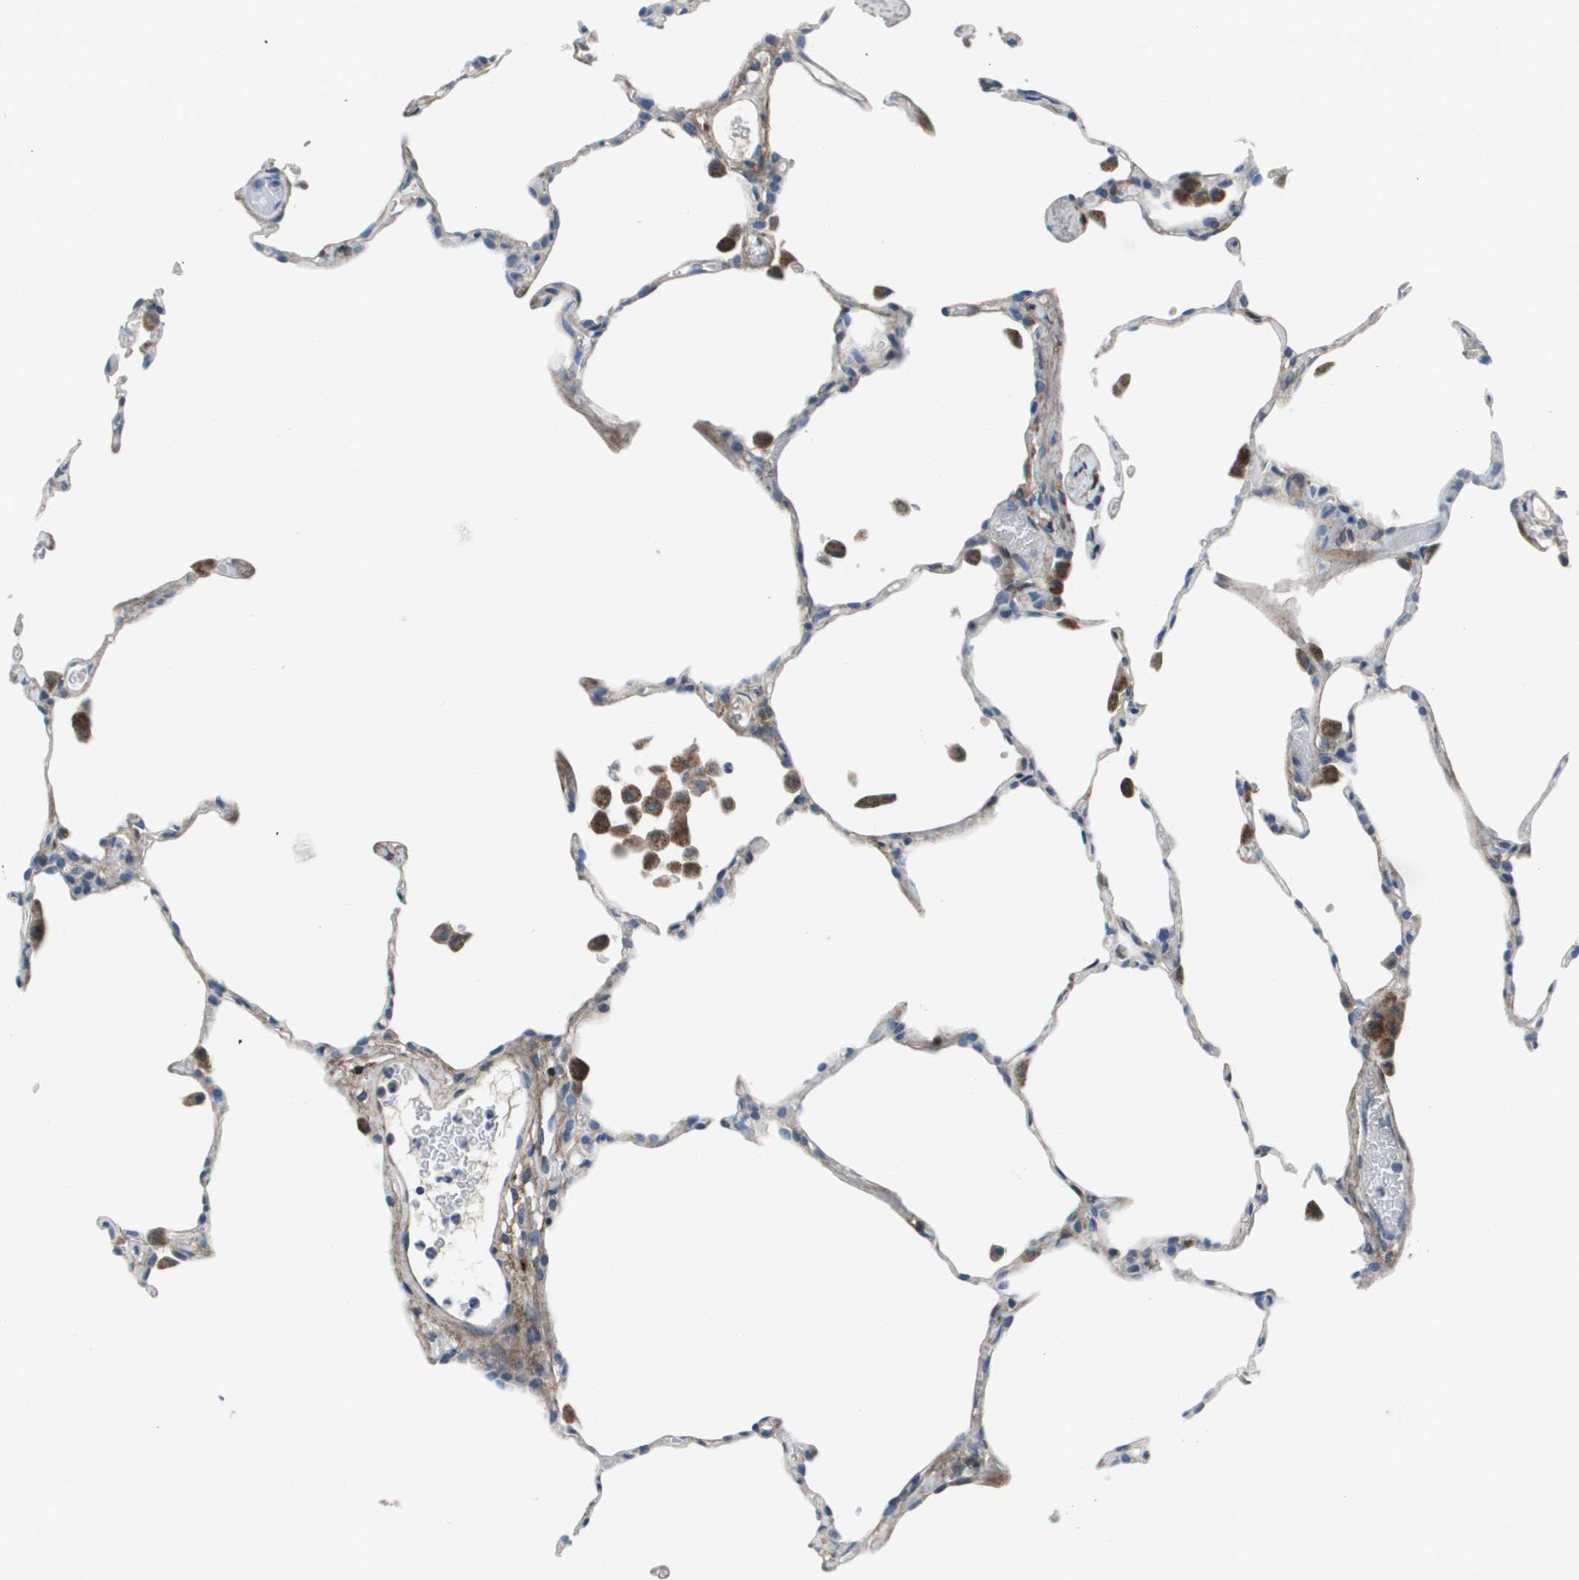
{"staining": {"intensity": "weak", "quantity": "25%-75%", "location": "cytoplasmic/membranous"}, "tissue": "lung", "cell_type": "Alveolar cells", "image_type": "normal", "snomed": [{"axis": "morphology", "description": "Normal tissue, NOS"}, {"axis": "topography", "description": "Lung"}], "caption": "High-power microscopy captured an IHC image of benign lung, revealing weak cytoplasmic/membranous expression in about 25%-75% of alveolar cells.", "gene": "PCOLCE", "patient": {"sex": "female", "age": 49}}